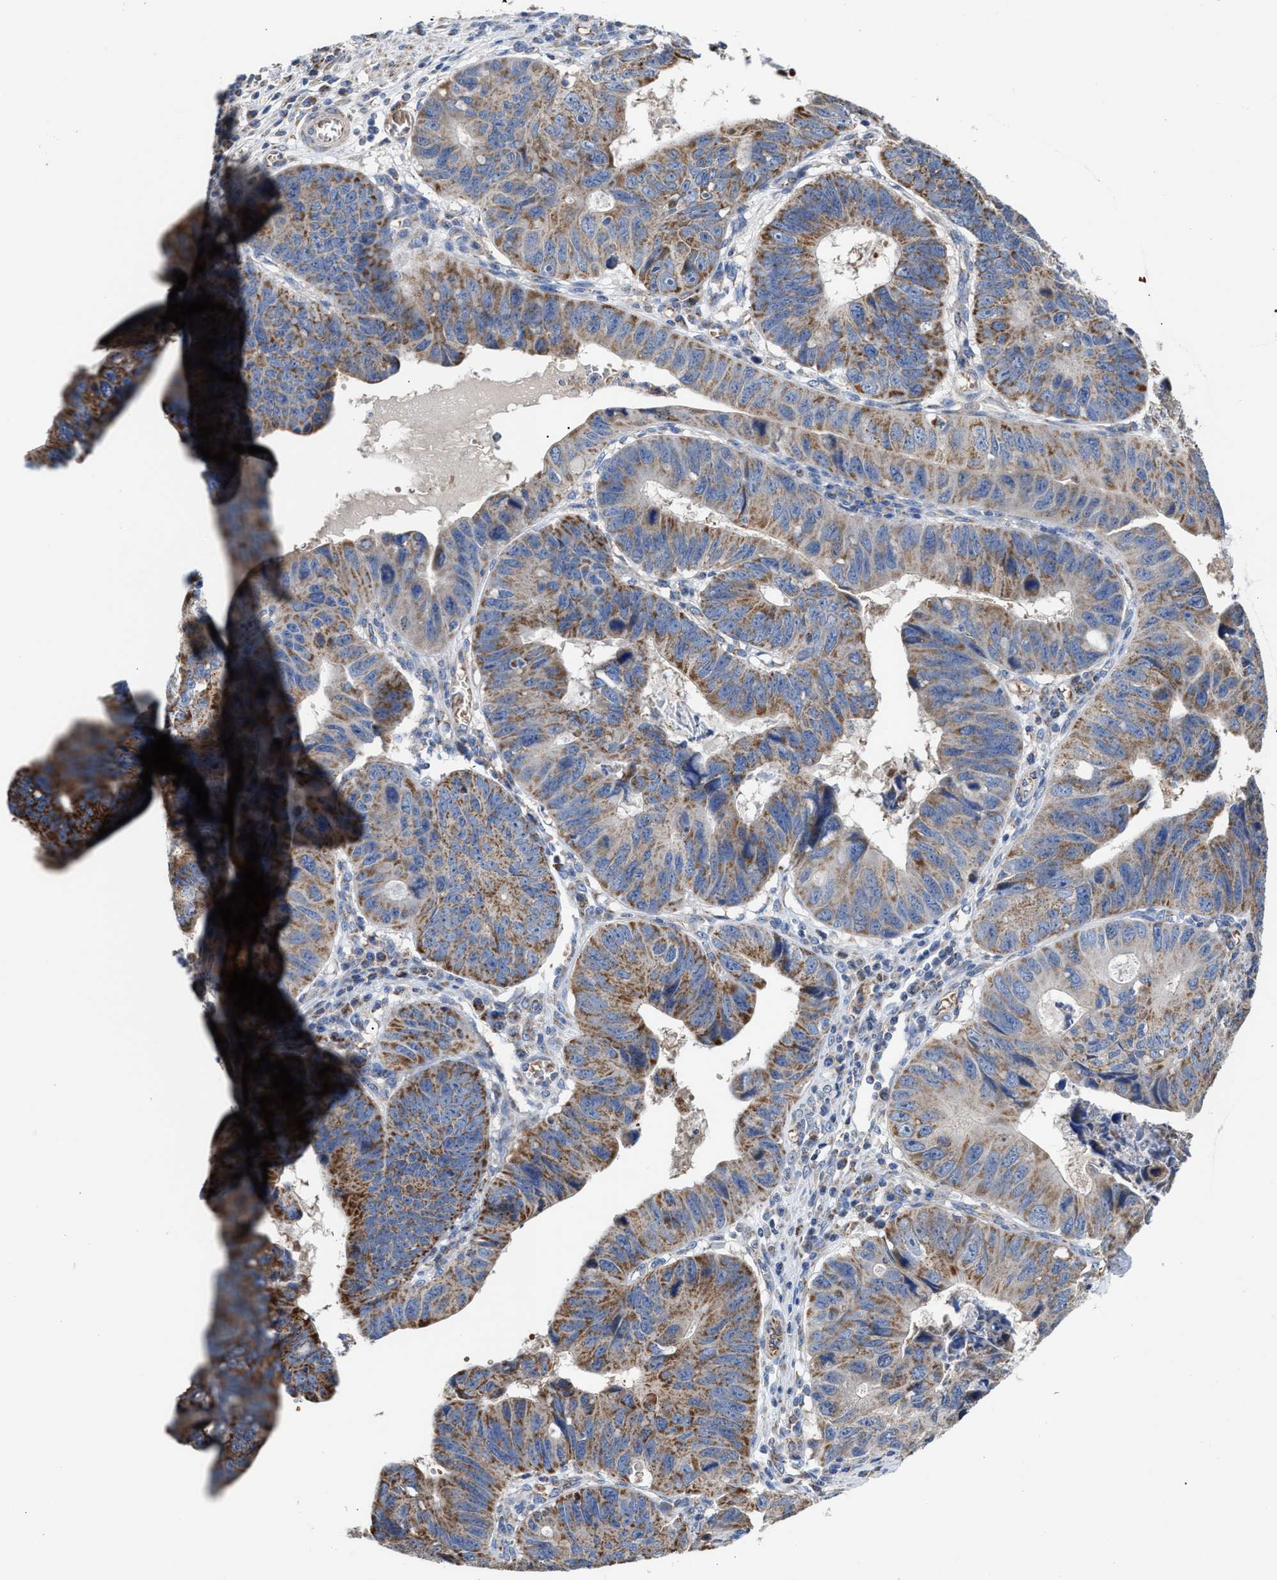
{"staining": {"intensity": "moderate", "quantity": ">75%", "location": "cytoplasmic/membranous"}, "tissue": "stomach cancer", "cell_type": "Tumor cells", "image_type": "cancer", "snomed": [{"axis": "morphology", "description": "Adenocarcinoma, NOS"}, {"axis": "topography", "description": "Stomach"}], "caption": "There is medium levels of moderate cytoplasmic/membranous positivity in tumor cells of stomach adenocarcinoma, as demonstrated by immunohistochemical staining (brown color).", "gene": "MECR", "patient": {"sex": "male", "age": 59}}